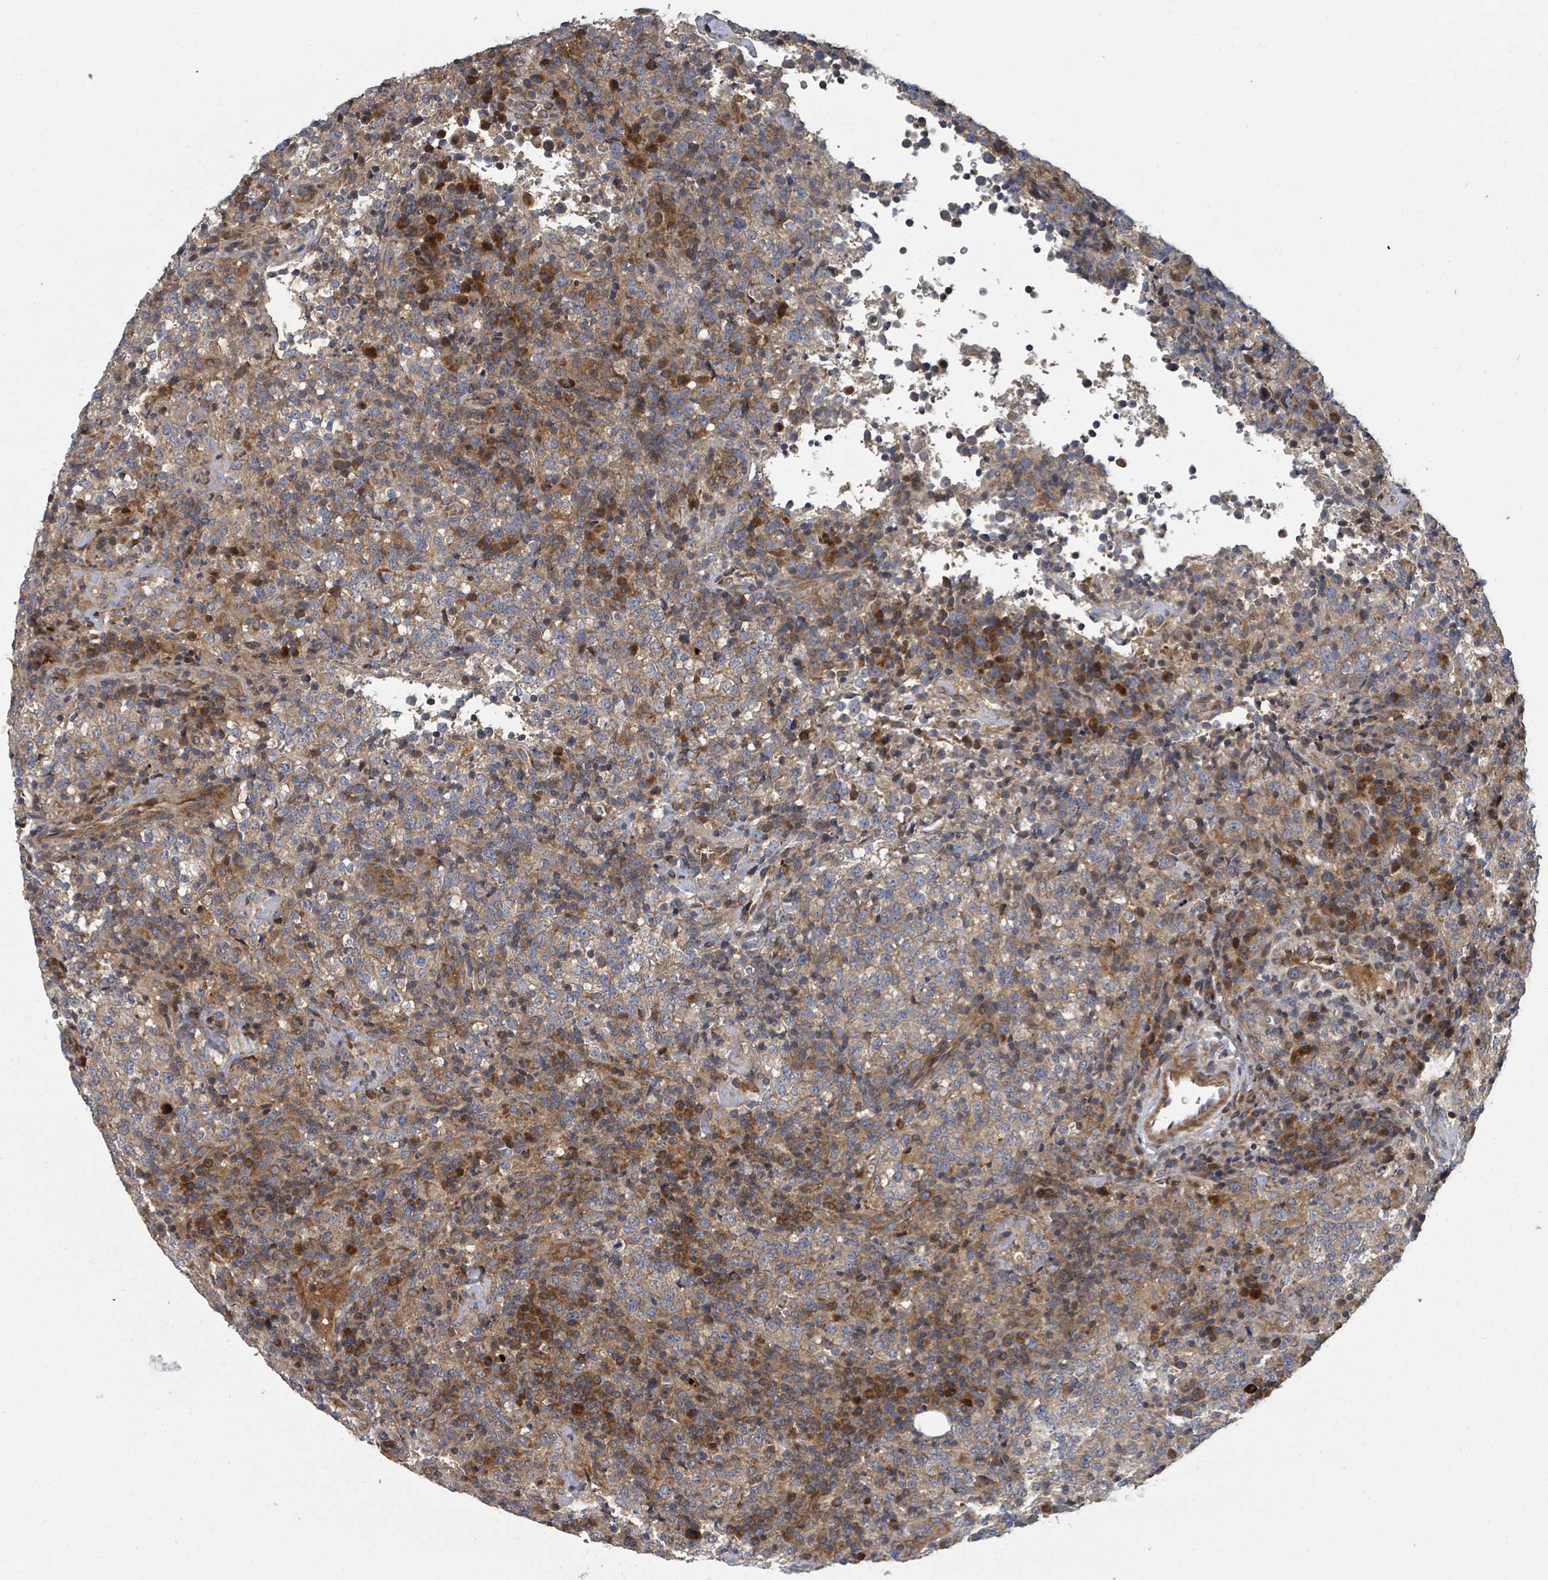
{"staining": {"intensity": "weak", "quantity": ">75%", "location": "cytoplasmic/membranous"}, "tissue": "lymphoma", "cell_type": "Tumor cells", "image_type": "cancer", "snomed": [{"axis": "morphology", "description": "Malignant lymphoma, non-Hodgkin's type, High grade"}, {"axis": "topography", "description": "Lymph node"}], "caption": "Immunohistochemical staining of human malignant lymphoma, non-Hodgkin's type (high-grade) exhibits low levels of weak cytoplasmic/membranous staining in about >75% of tumor cells.", "gene": "DPM1", "patient": {"sex": "male", "age": 54}}